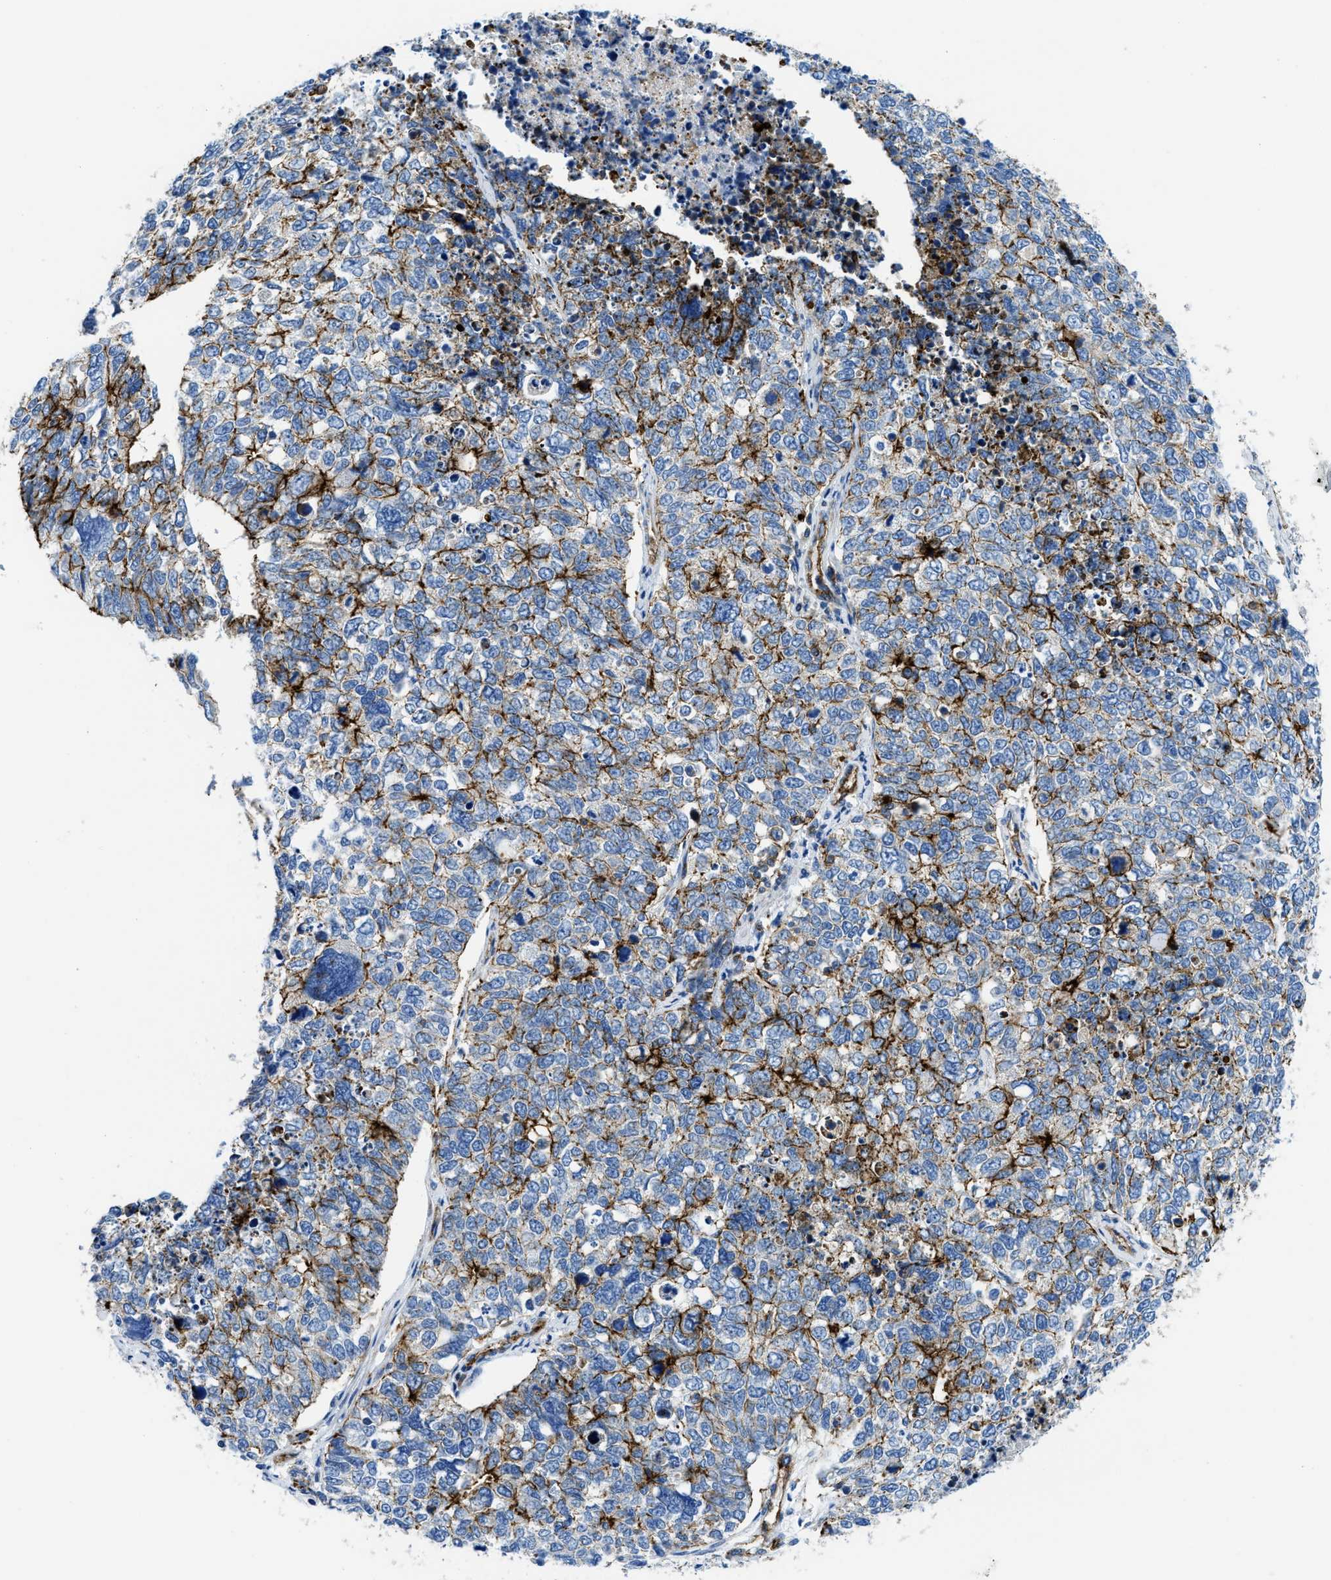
{"staining": {"intensity": "strong", "quantity": "<25%", "location": "cytoplasmic/membranous"}, "tissue": "cervical cancer", "cell_type": "Tumor cells", "image_type": "cancer", "snomed": [{"axis": "morphology", "description": "Squamous cell carcinoma, NOS"}, {"axis": "topography", "description": "Cervix"}], "caption": "Cervical cancer (squamous cell carcinoma) stained with immunohistochemistry demonstrates strong cytoplasmic/membranous positivity in about <25% of tumor cells.", "gene": "CUTA", "patient": {"sex": "female", "age": 63}}